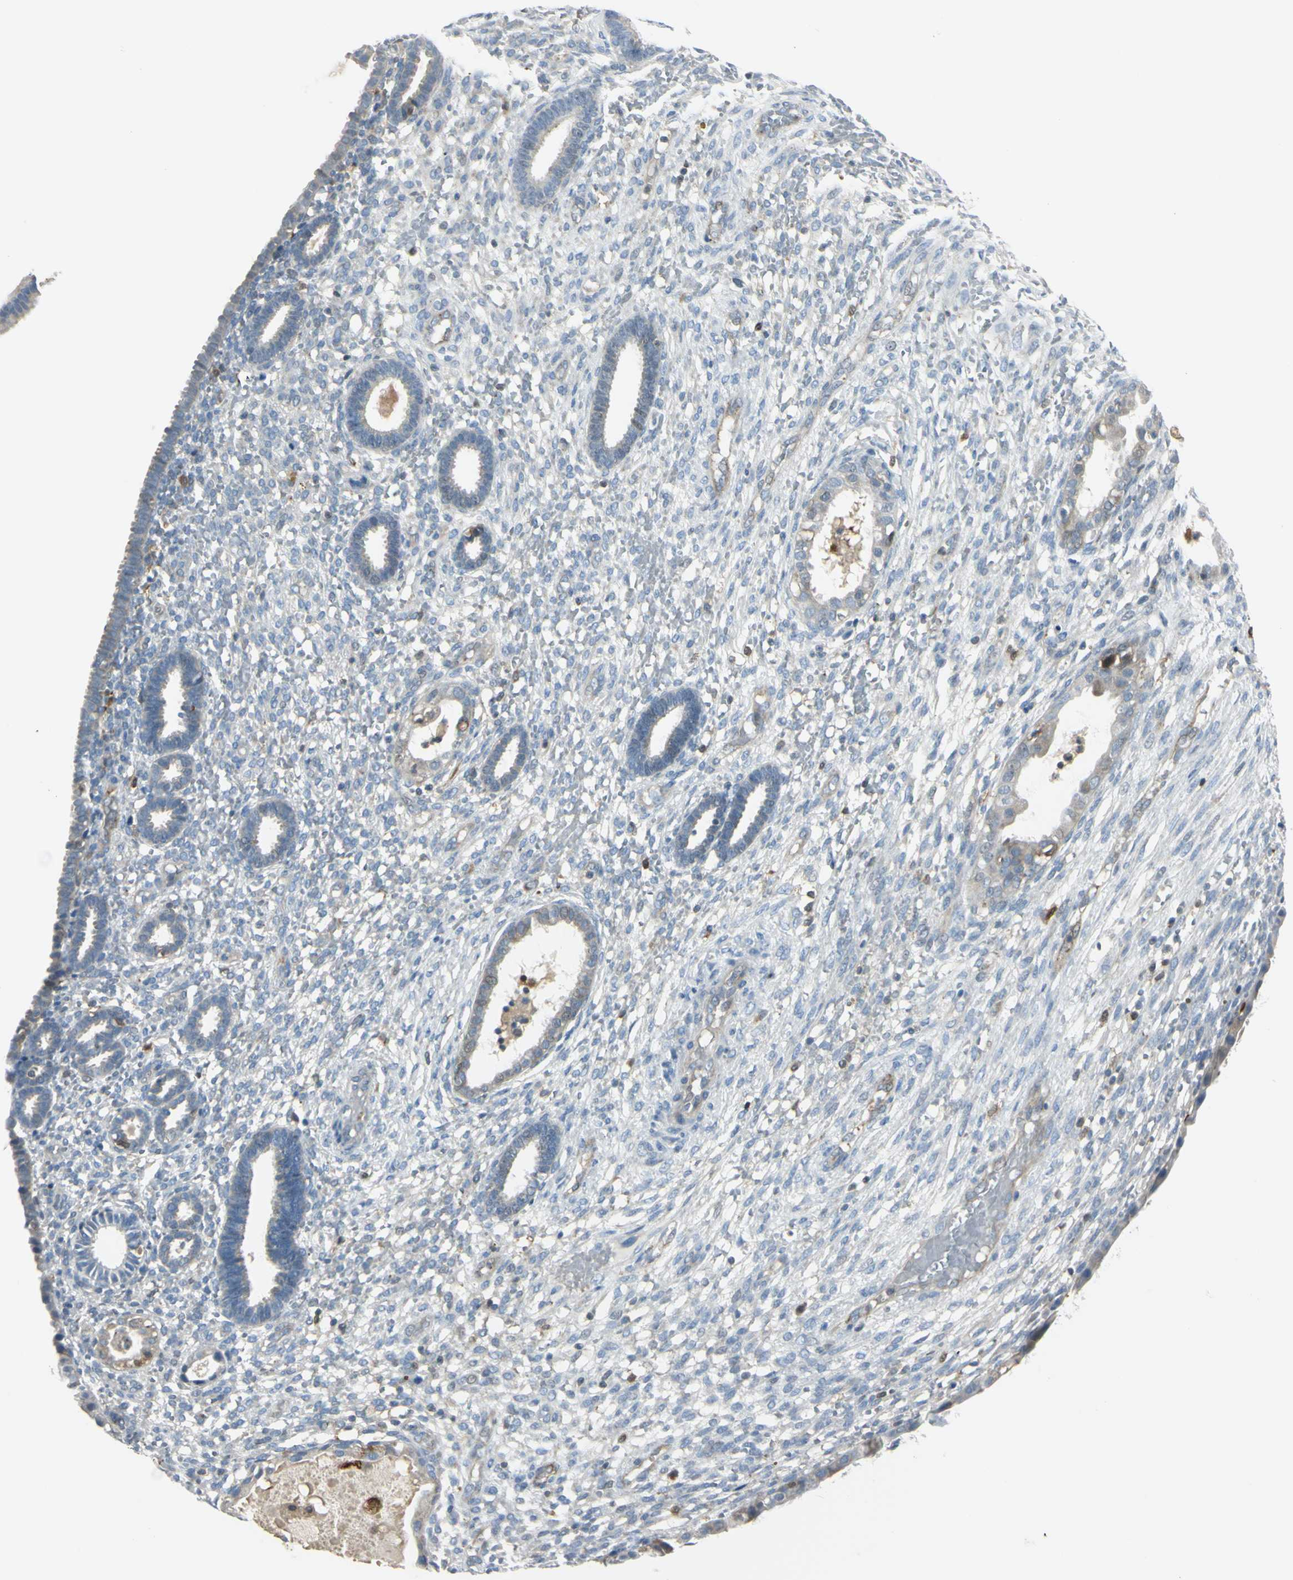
{"staining": {"intensity": "negative", "quantity": "none", "location": "none"}, "tissue": "endometrium", "cell_type": "Cells in endometrial stroma", "image_type": "normal", "snomed": [{"axis": "morphology", "description": "Normal tissue, NOS"}, {"axis": "topography", "description": "Endometrium"}], "caption": "Image shows no significant protein expression in cells in endometrial stroma of unremarkable endometrium. Brightfield microscopy of immunohistochemistry stained with DAB (brown) and hematoxylin (blue), captured at high magnification.", "gene": "CYRIB", "patient": {"sex": "female", "age": 61}}